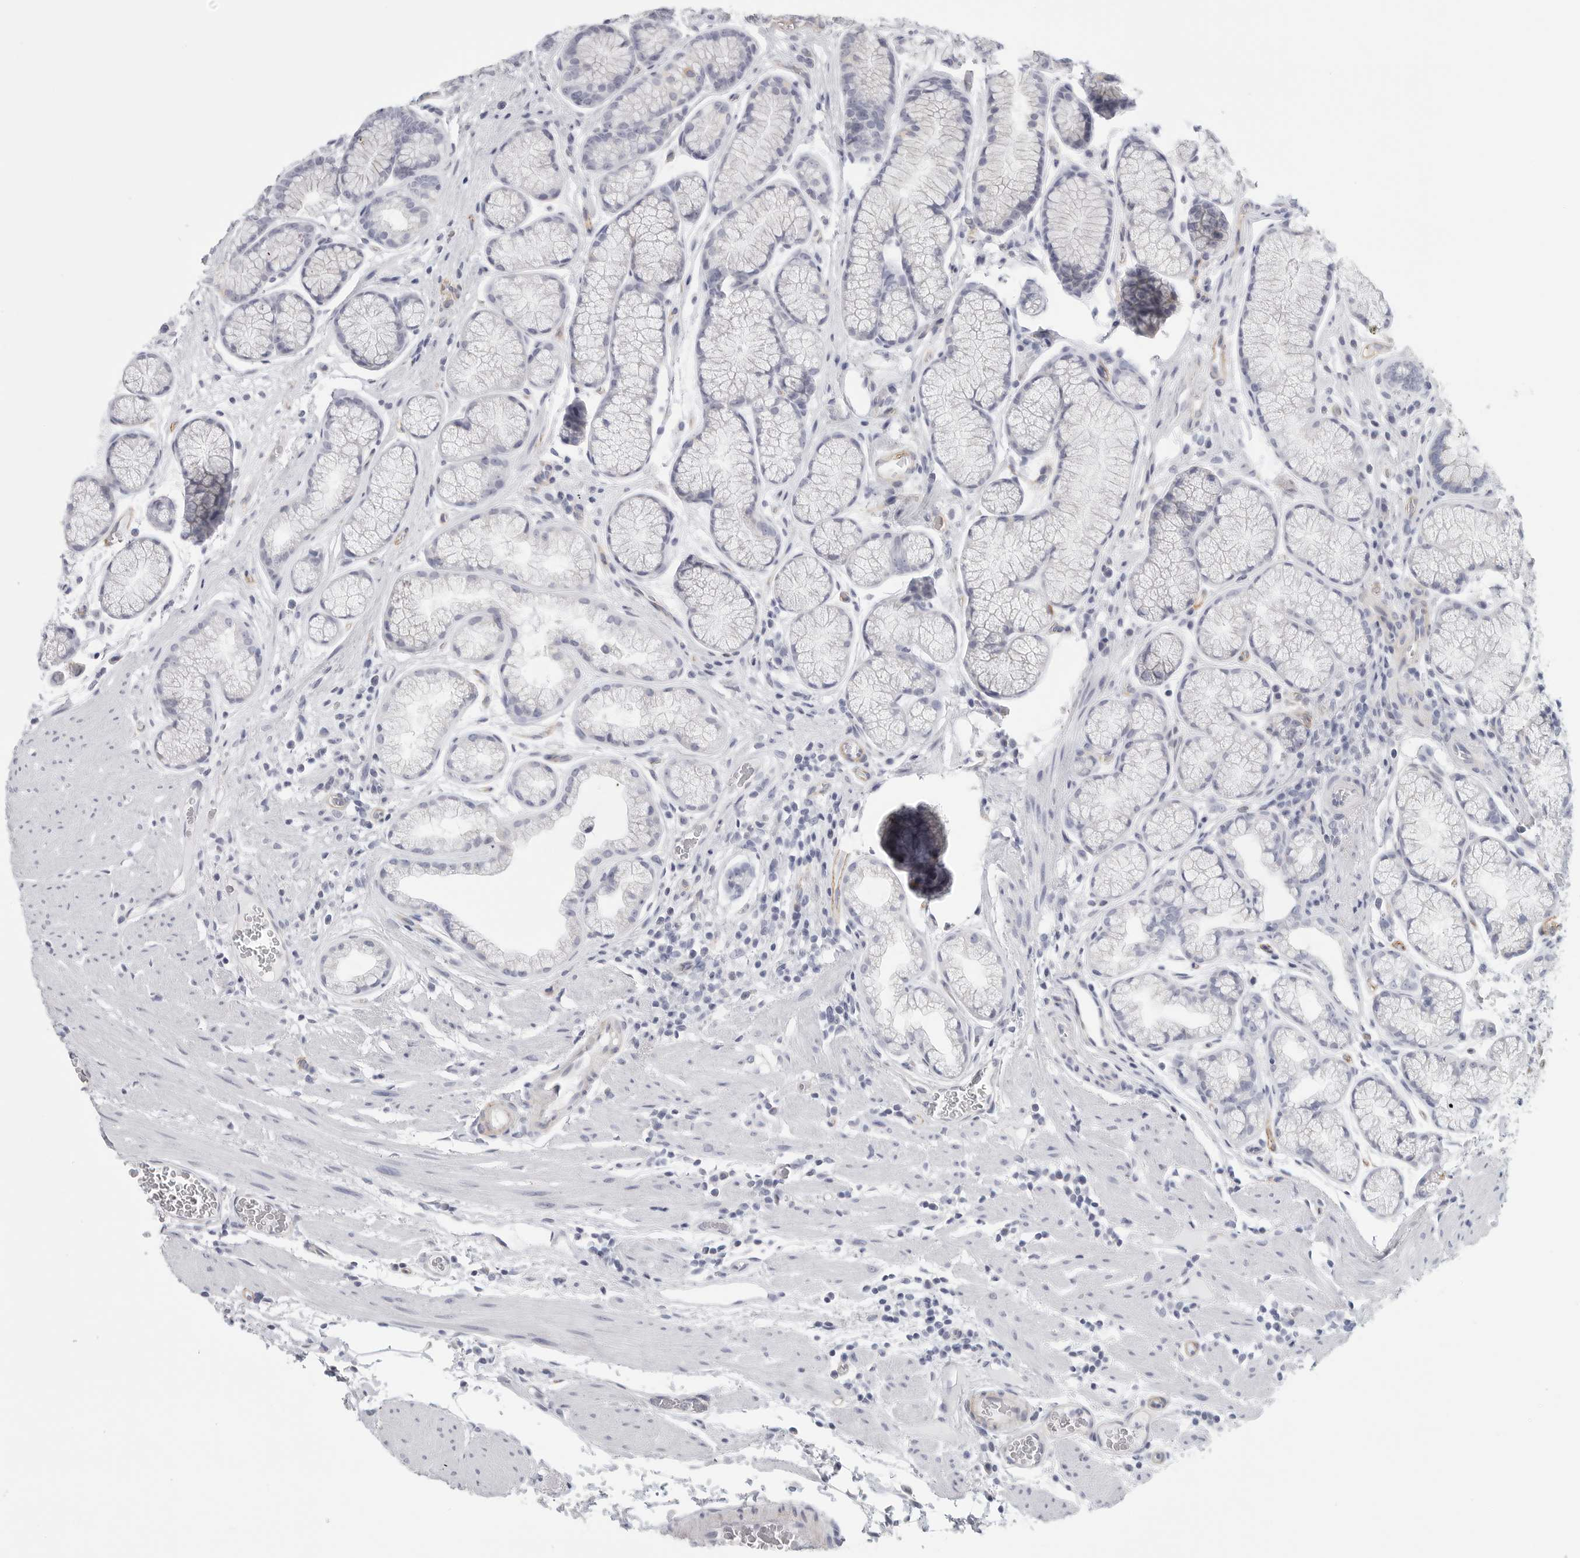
{"staining": {"intensity": "negative", "quantity": "none", "location": "none"}, "tissue": "stomach", "cell_type": "Glandular cells", "image_type": "normal", "snomed": [{"axis": "morphology", "description": "Normal tissue, NOS"}, {"axis": "topography", "description": "Stomach"}], "caption": "The histopathology image reveals no staining of glandular cells in benign stomach. (Stains: DAB immunohistochemistry with hematoxylin counter stain, Microscopy: brightfield microscopy at high magnification).", "gene": "TNR", "patient": {"sex": "male", "age": 42}}